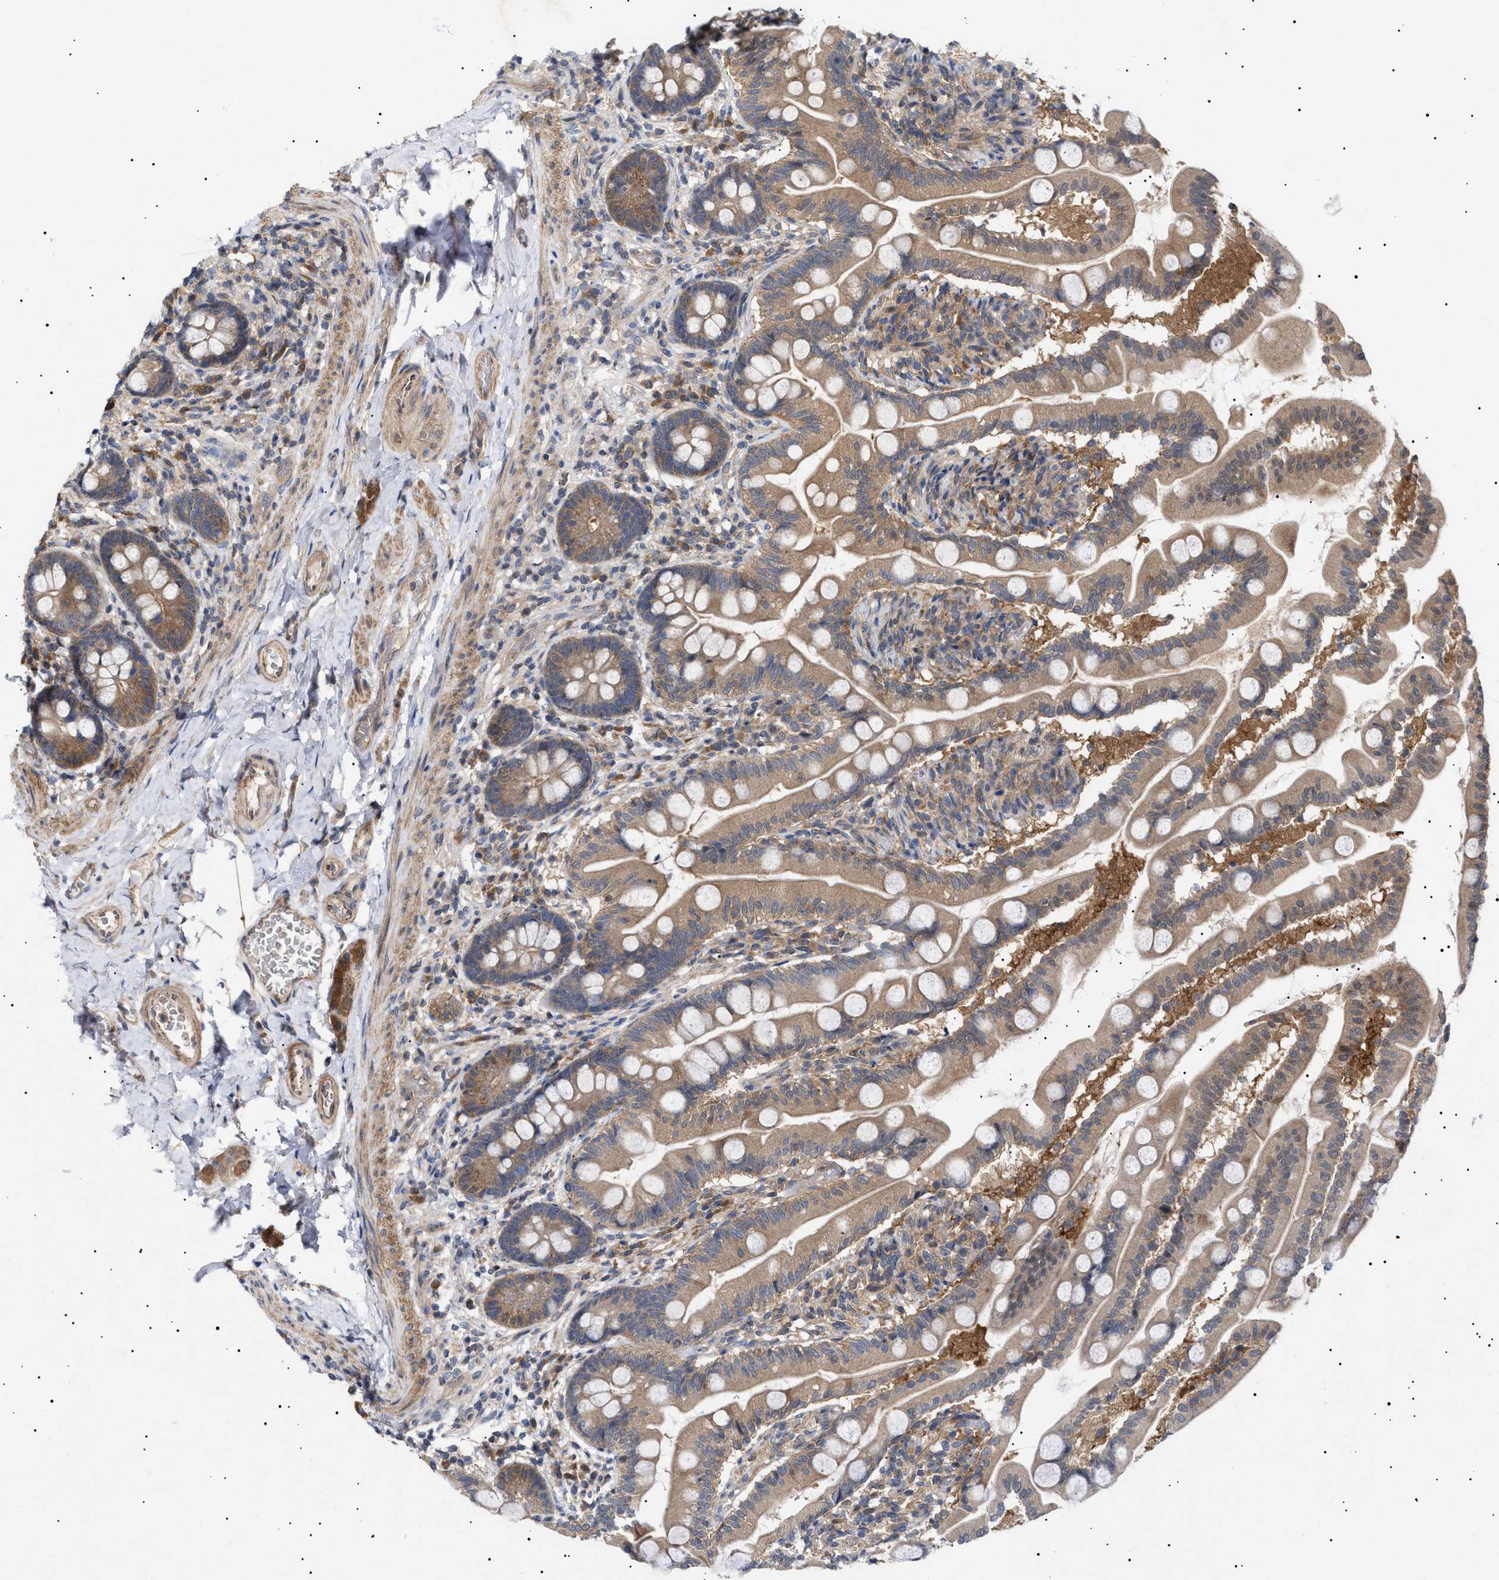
{"staining": {"intensity": "moderate", "quantity": ">75%", "location": "cytoplasmic/membranous"}, "tissue": "small intestine", "cell_type": "Glandular cells", "image_type": "normal", "snomed": [{"axis": "morphology", "description": "Normal tissue, NOS"}, {"axis": "topography", "description": "Small intestine"}], "caption": "Glandular cells reveal moderate cytoplasmic/membranous expression in about >75% of cells in benign small intestine.", "gene": "NPLOC4", "patient": {"sex": "female", "age": 56}}